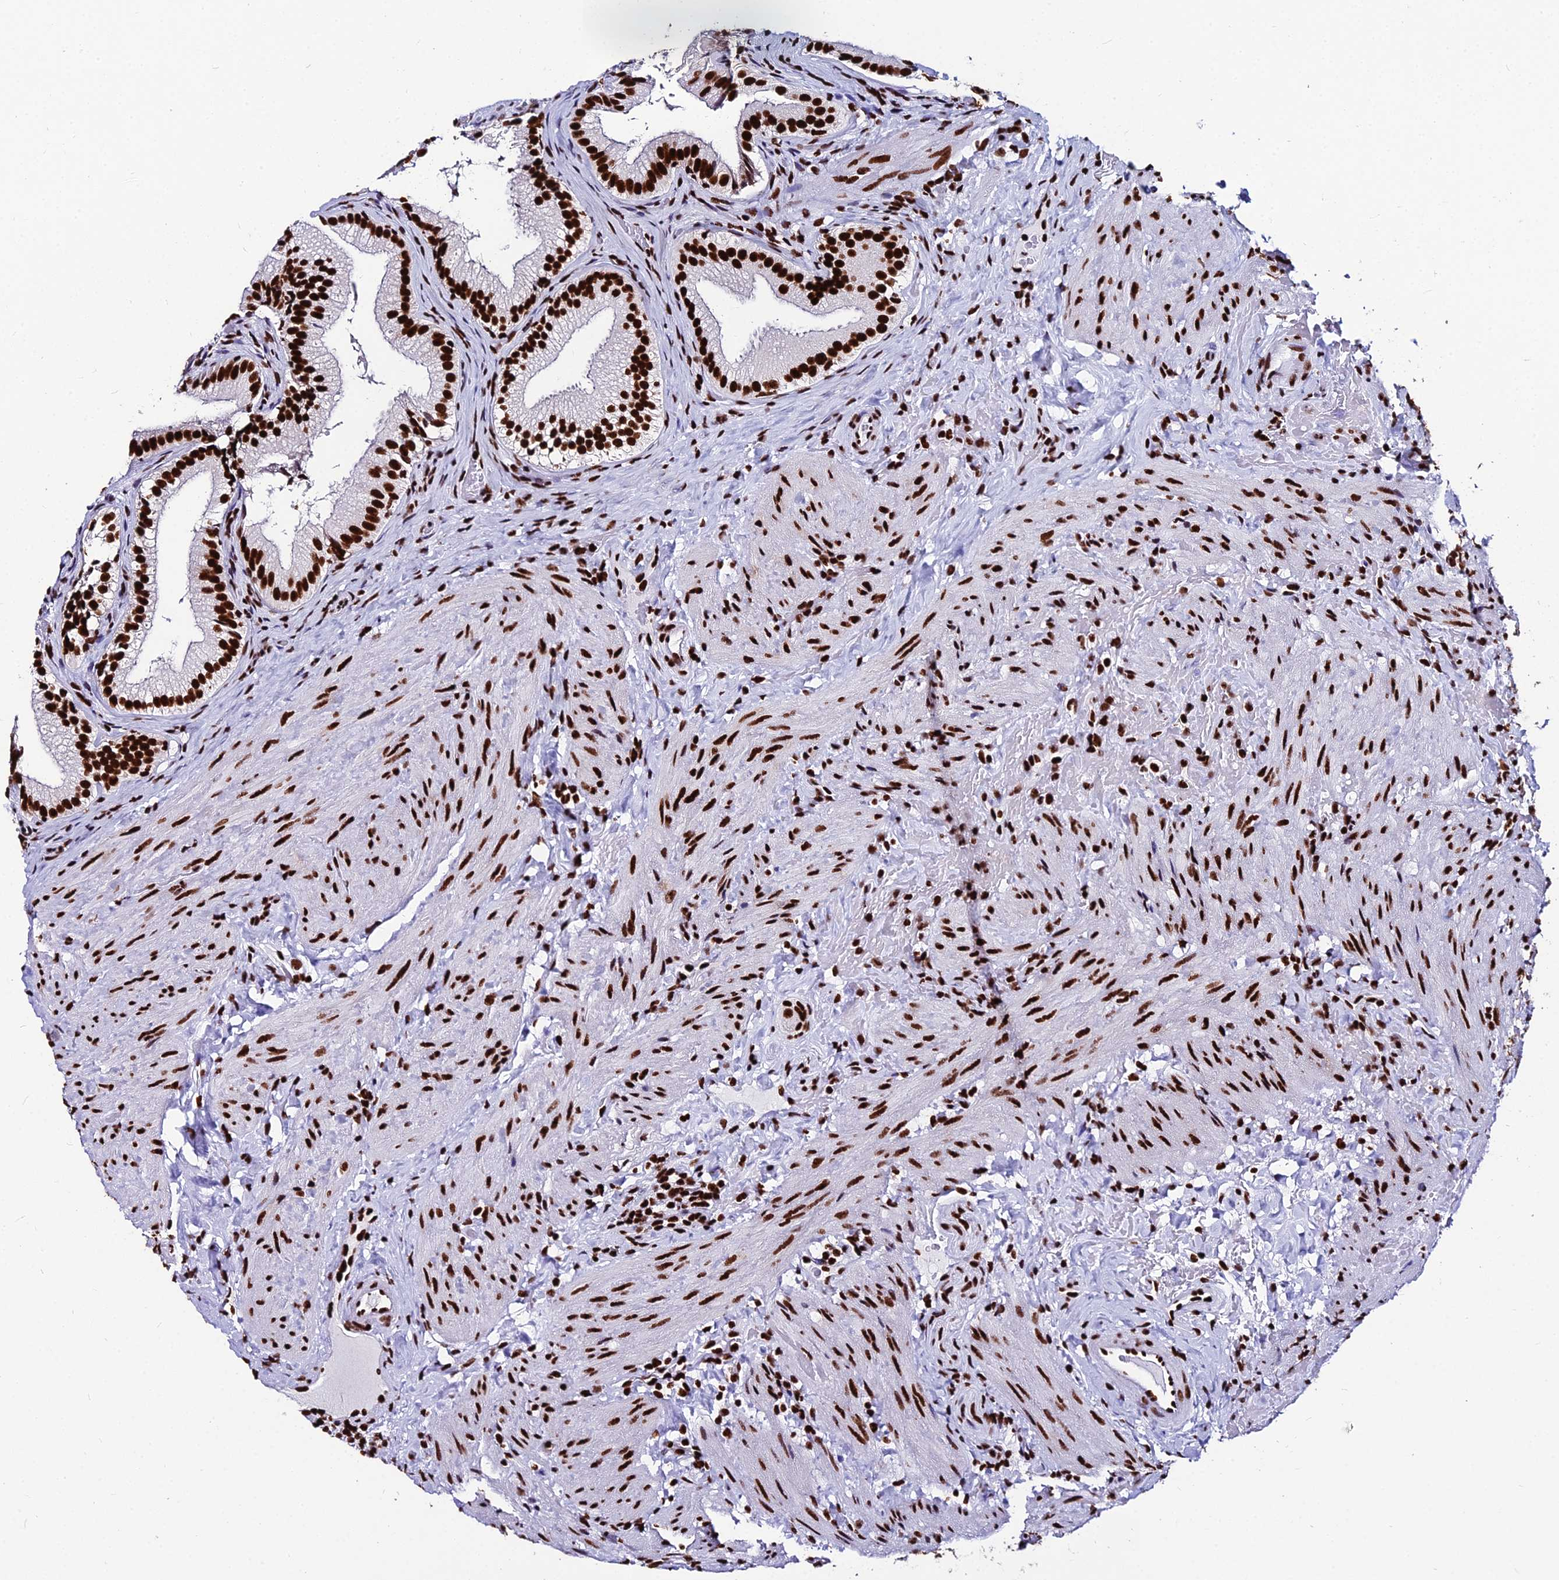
{"staining": {"intensity": "strong", "quantity": ">75%", "location": "nuclear"}, "tissue": "gallbladder", "cell_type": "Glandular cells", "image_type": "normal", "snomed": [{"axis": "morphology", "description": "Normal tissue, NOS"}, {"axis": "topography", "description": "Gallbladder"}], "caption": "Immunohistochemical staining of unremarkable human gallbladder shows >75% levels of strong nuclear protein staining in about >75% of glandular cells.", "gene": "HNRNPH1", "patient": {"sex": "female", "age": 30}}